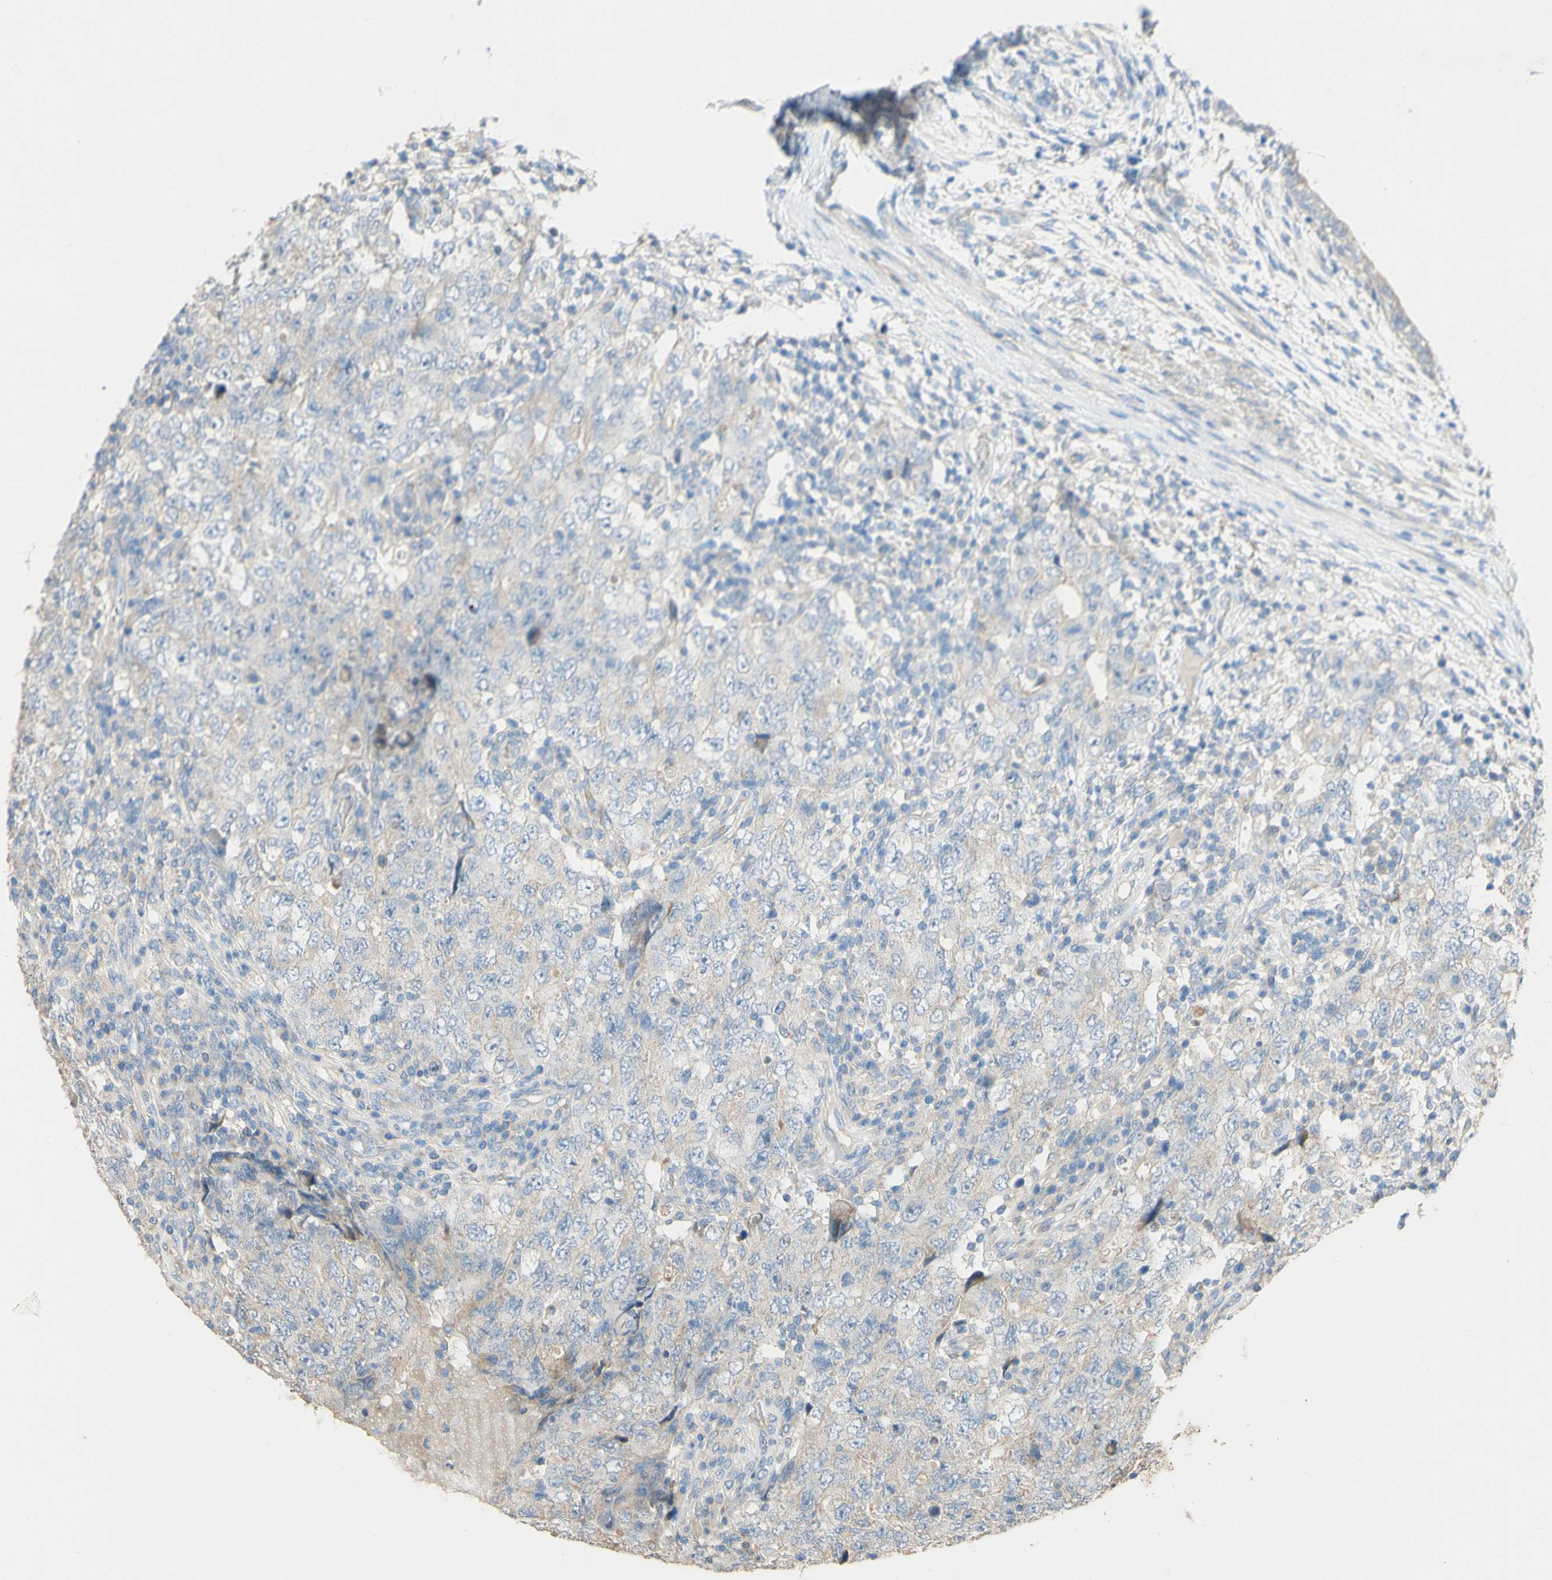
{"staining": {"intensity": "negative", "quantity": "none", "location": "none"}, "tissue": "testis cancer", "cell_type": "Tumor cells", "image_type": "cancer", "snomed": [{"axis": "morphology", "description": "Carcinoma, Embryonal, NOS"}, {"axis": "topography", "description": "Testis"}], "caption": "Image shows no protein staining in tumor cells of testis cancer (embryonal carcinoma) tissue. (IHC, brightfield microscopy, high magnification).", "gene": "DKK3", "patient": {"sex": "male", "age": 26}}